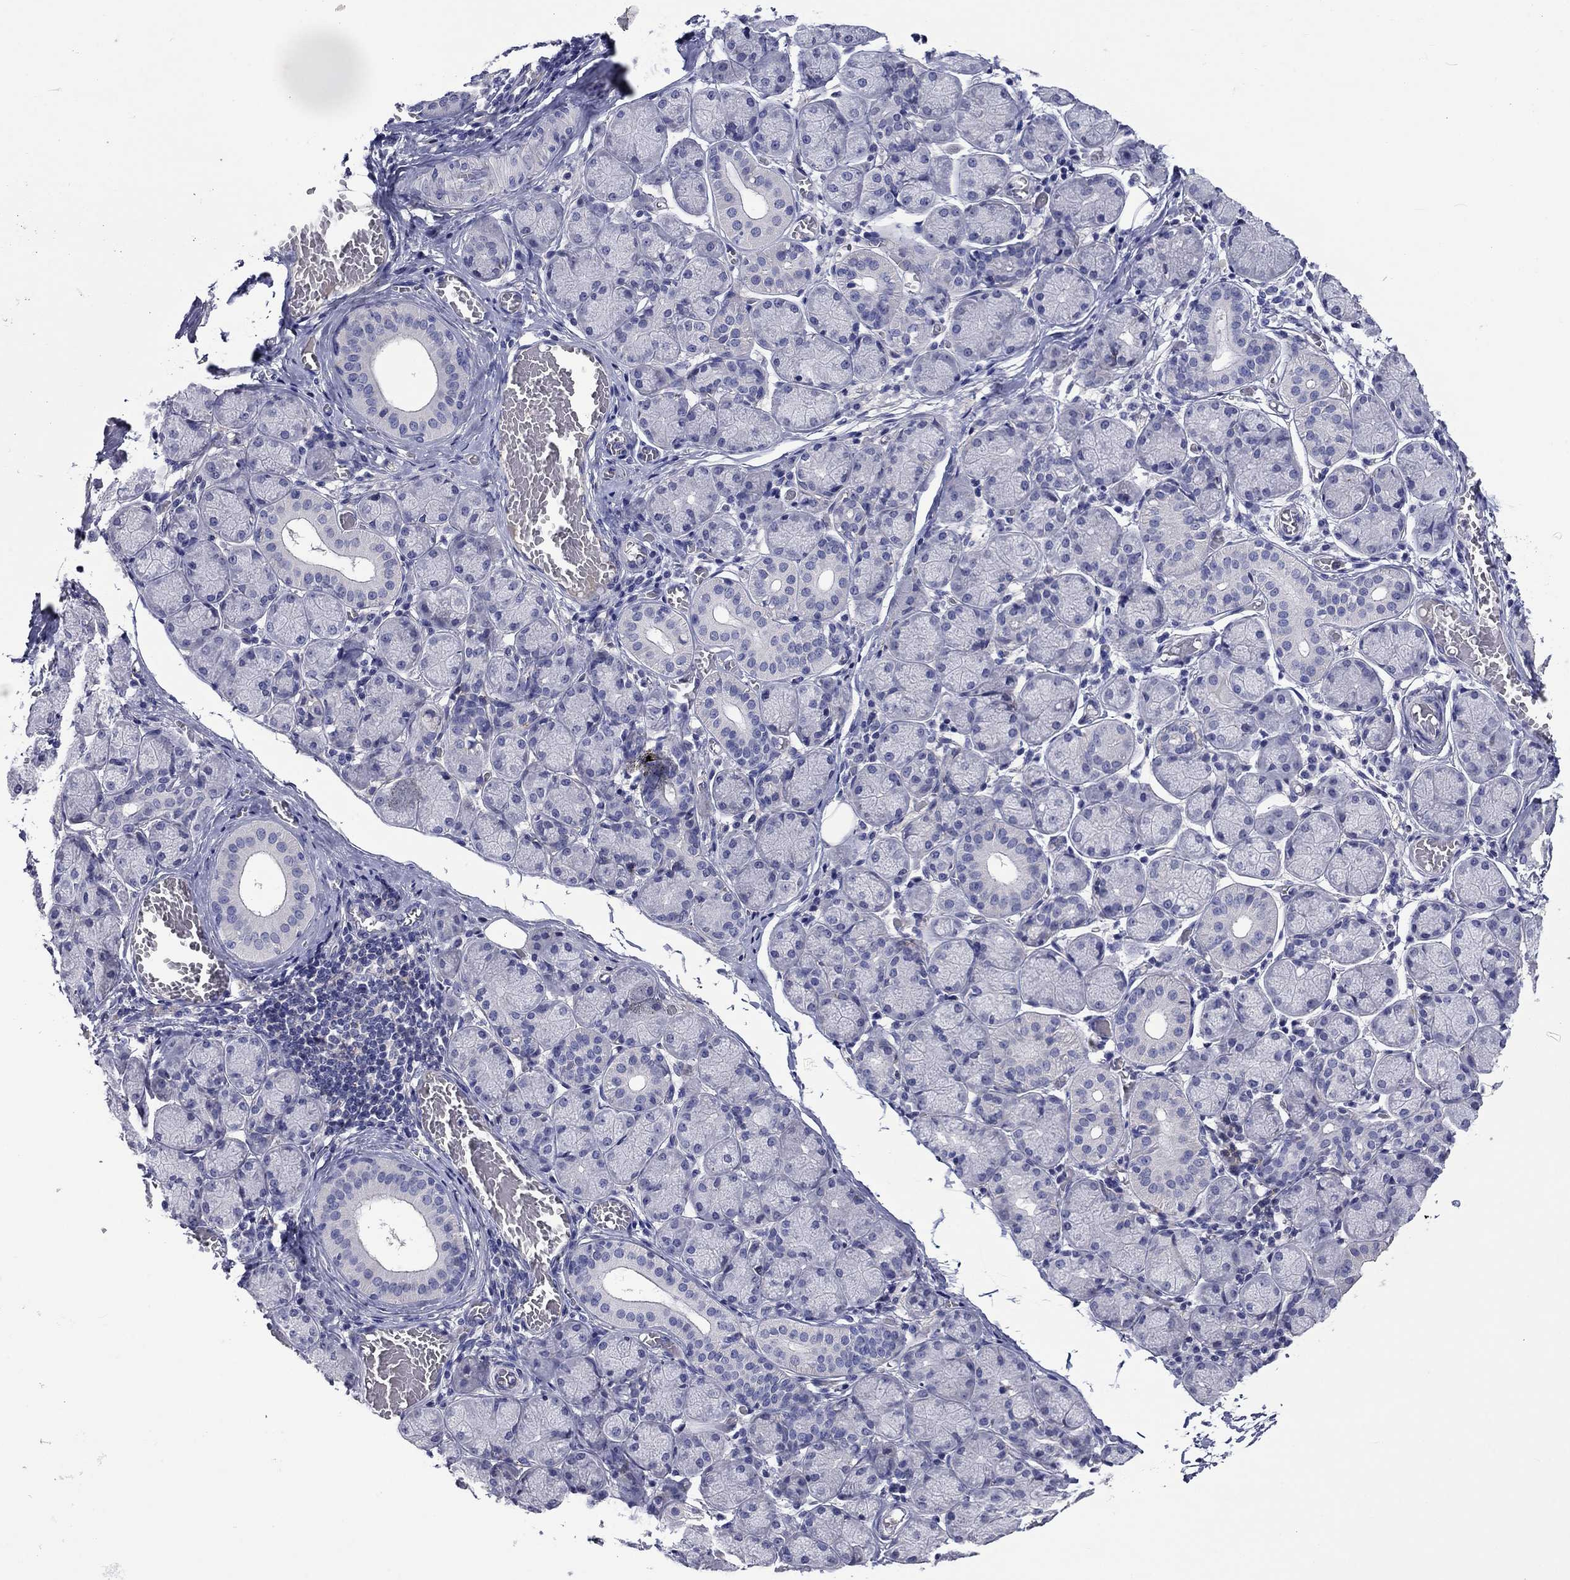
{"staining": {"intensity": "negative", "quantity": "none", "location": "none"}, "tissue": "salivary gland", "cell_type": "Glandular cells", "image_type": "normal", "snomed": [{"axis": "morphology", "description": "Normal tissue, NOS"}, {"axis": "topography", "description": "Salivary gland"}, {"axis": "topography", "description": "Peripheral nerve tissue"}], "caption": "Immunohistochemistry of normal human salivary gland reveals no staining in glandular cells. Nuclei are stained in blue.", "gene": "CNDP1", "patient": {"sex": "female", "age": 24}}